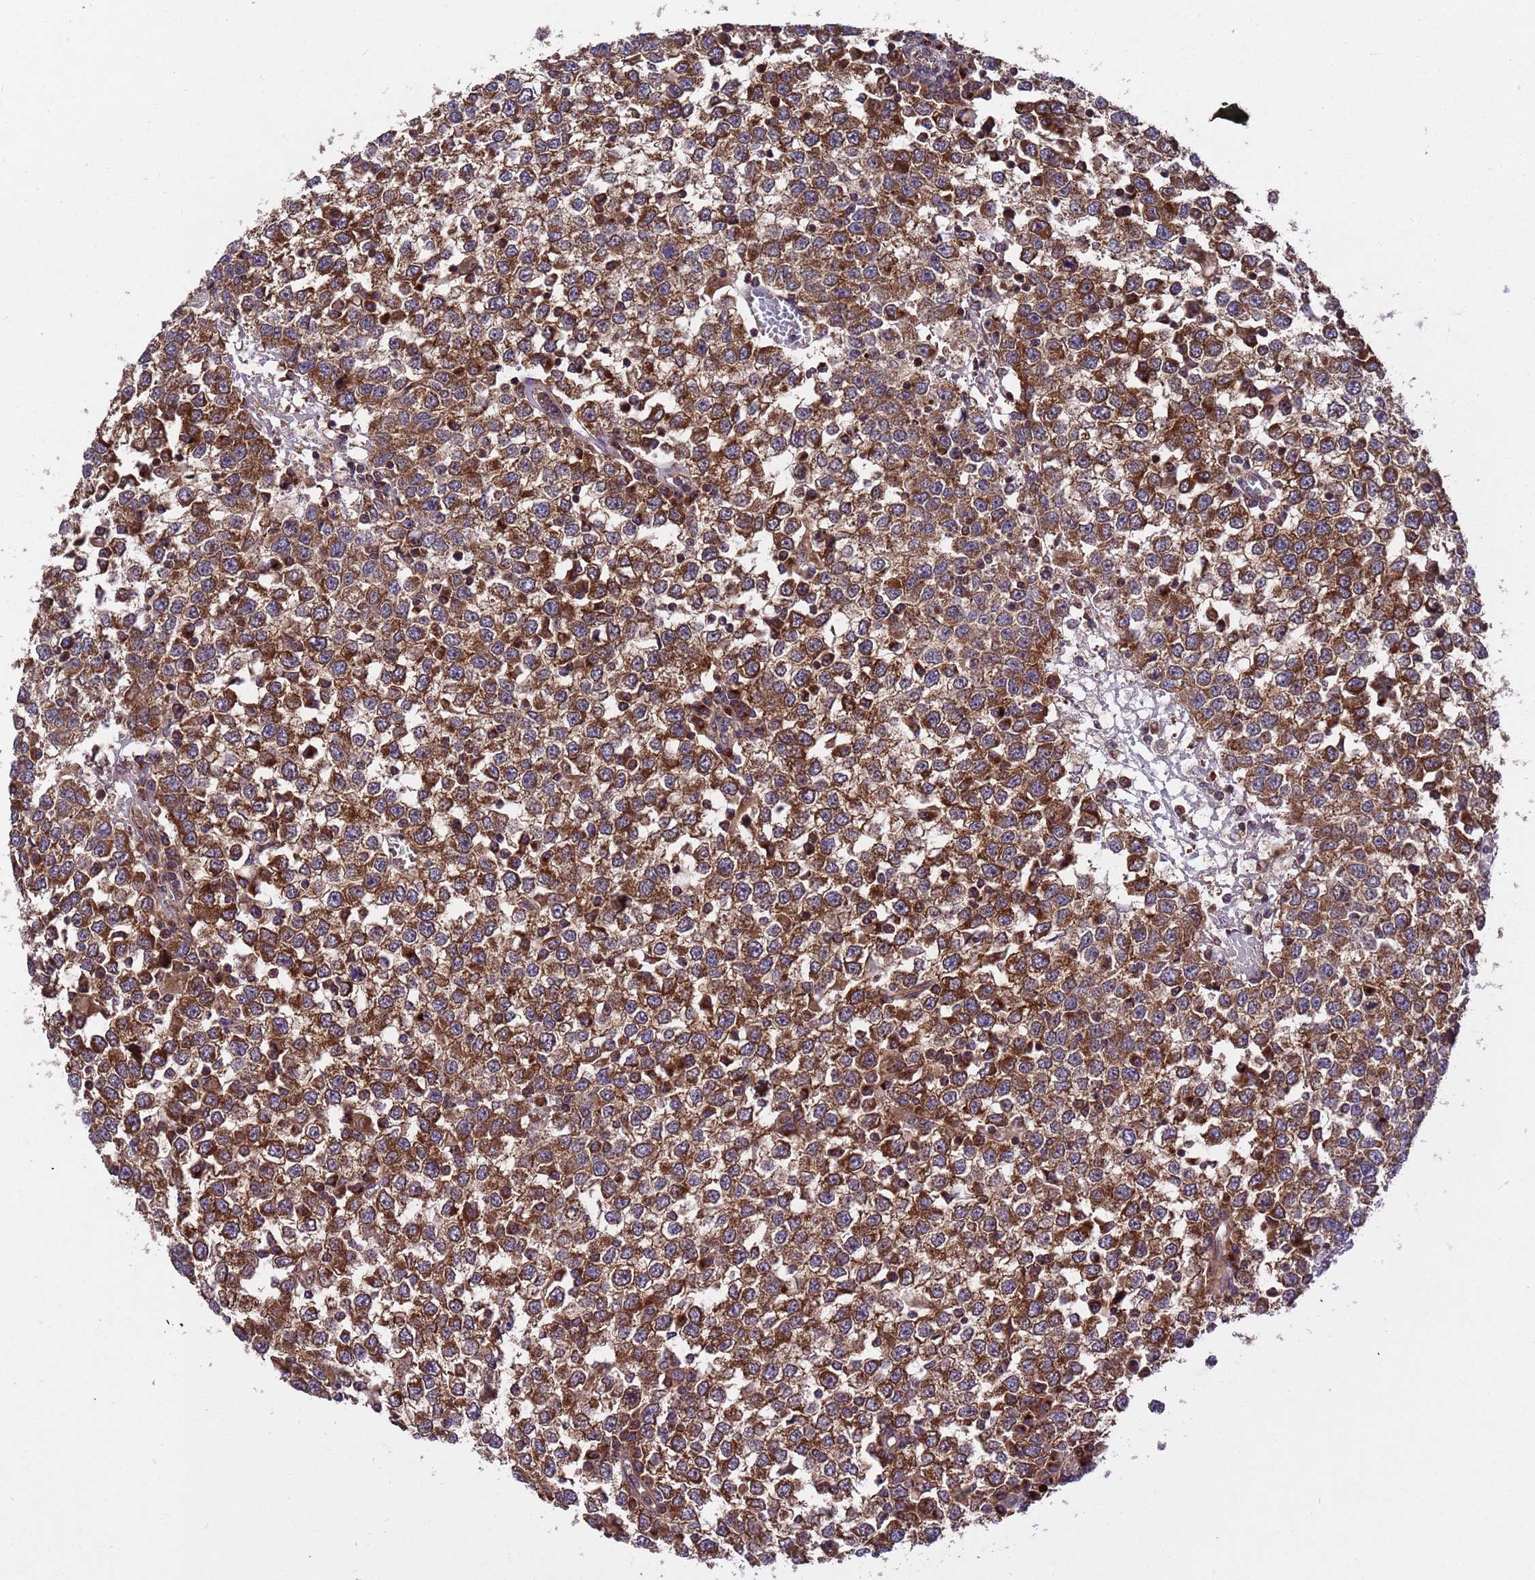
{"staining": {"intensity": "strong", "quantity": ">75%", "location": "cytoplasmic/membranous"}, "tissue": "testis cancer", "cell_type": "Tumor cells", "image_type": "cancer", "snomed": [{"axis": "morphology", "description": "Seminoma, NOS"}, {"axis": "topography", "description": "Testis"}], "caption": "Protein staining displays strong cytoplasmic/membranous positivity in about >75% of tumor cells in seminoma (testis). Immunohistochemistry stains the protein in brown and the nuclei are stained blue.", "gene": "TSR3", "patient": {"sex": "male", "age": 65}}